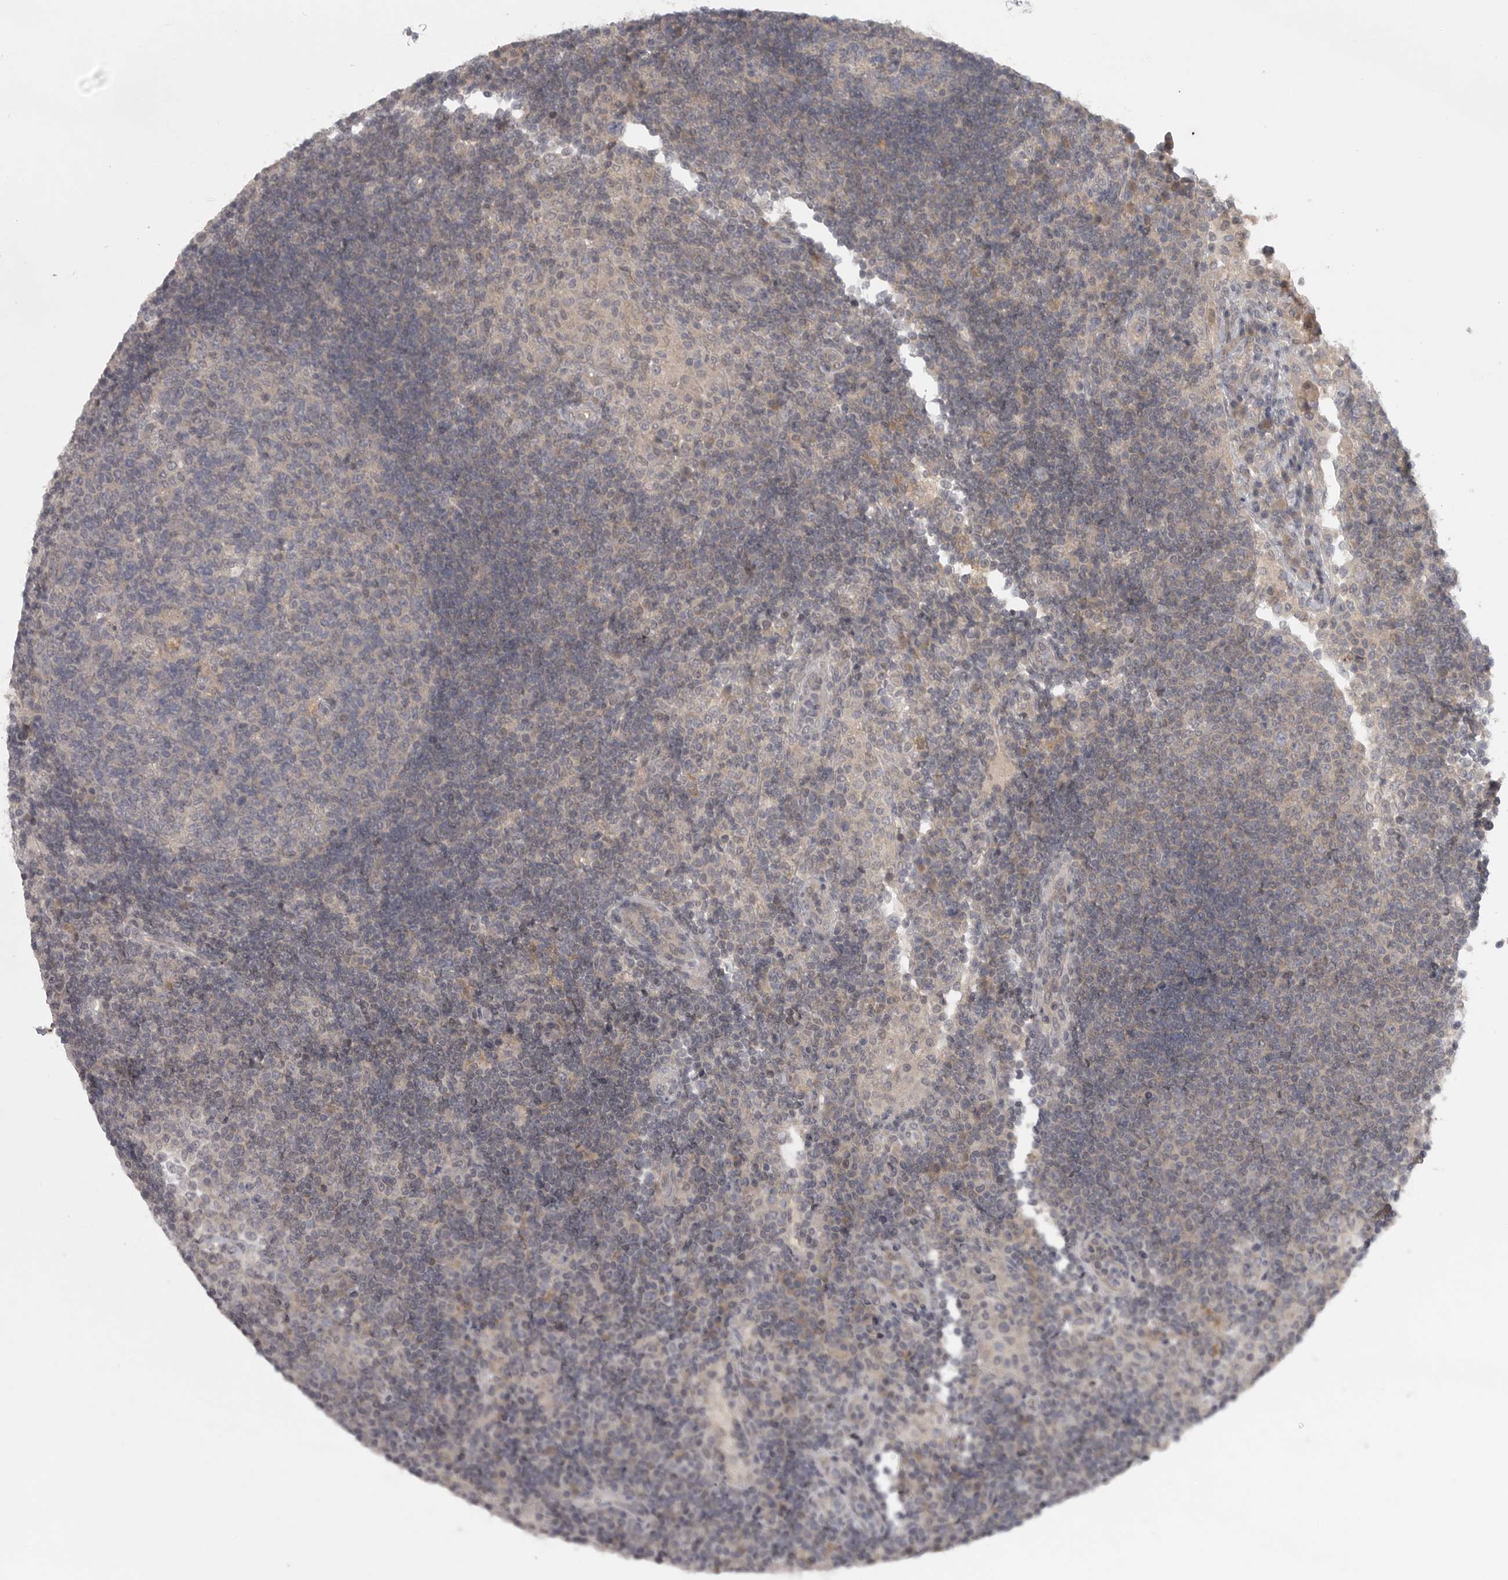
{"staining": {"intensity": "weak", "quantity": "<25%", "location": "cytoplasmic/membranous"}, "tissue": "lymph node", "cell_type": "Germinal center cells", "image_type": "normal", "snomed": [{"axis": "morphology", "description": "Normal tissue, NOS"}, {"axis": "topography", "description": "Lymph node"}], "caption": "Immunohistochemistry (IHC) of unremarkable lymph node exhibits no staining in germinal center cells.", "gene": "PHF13", "patient": {"sex": "female", "age": 53}}